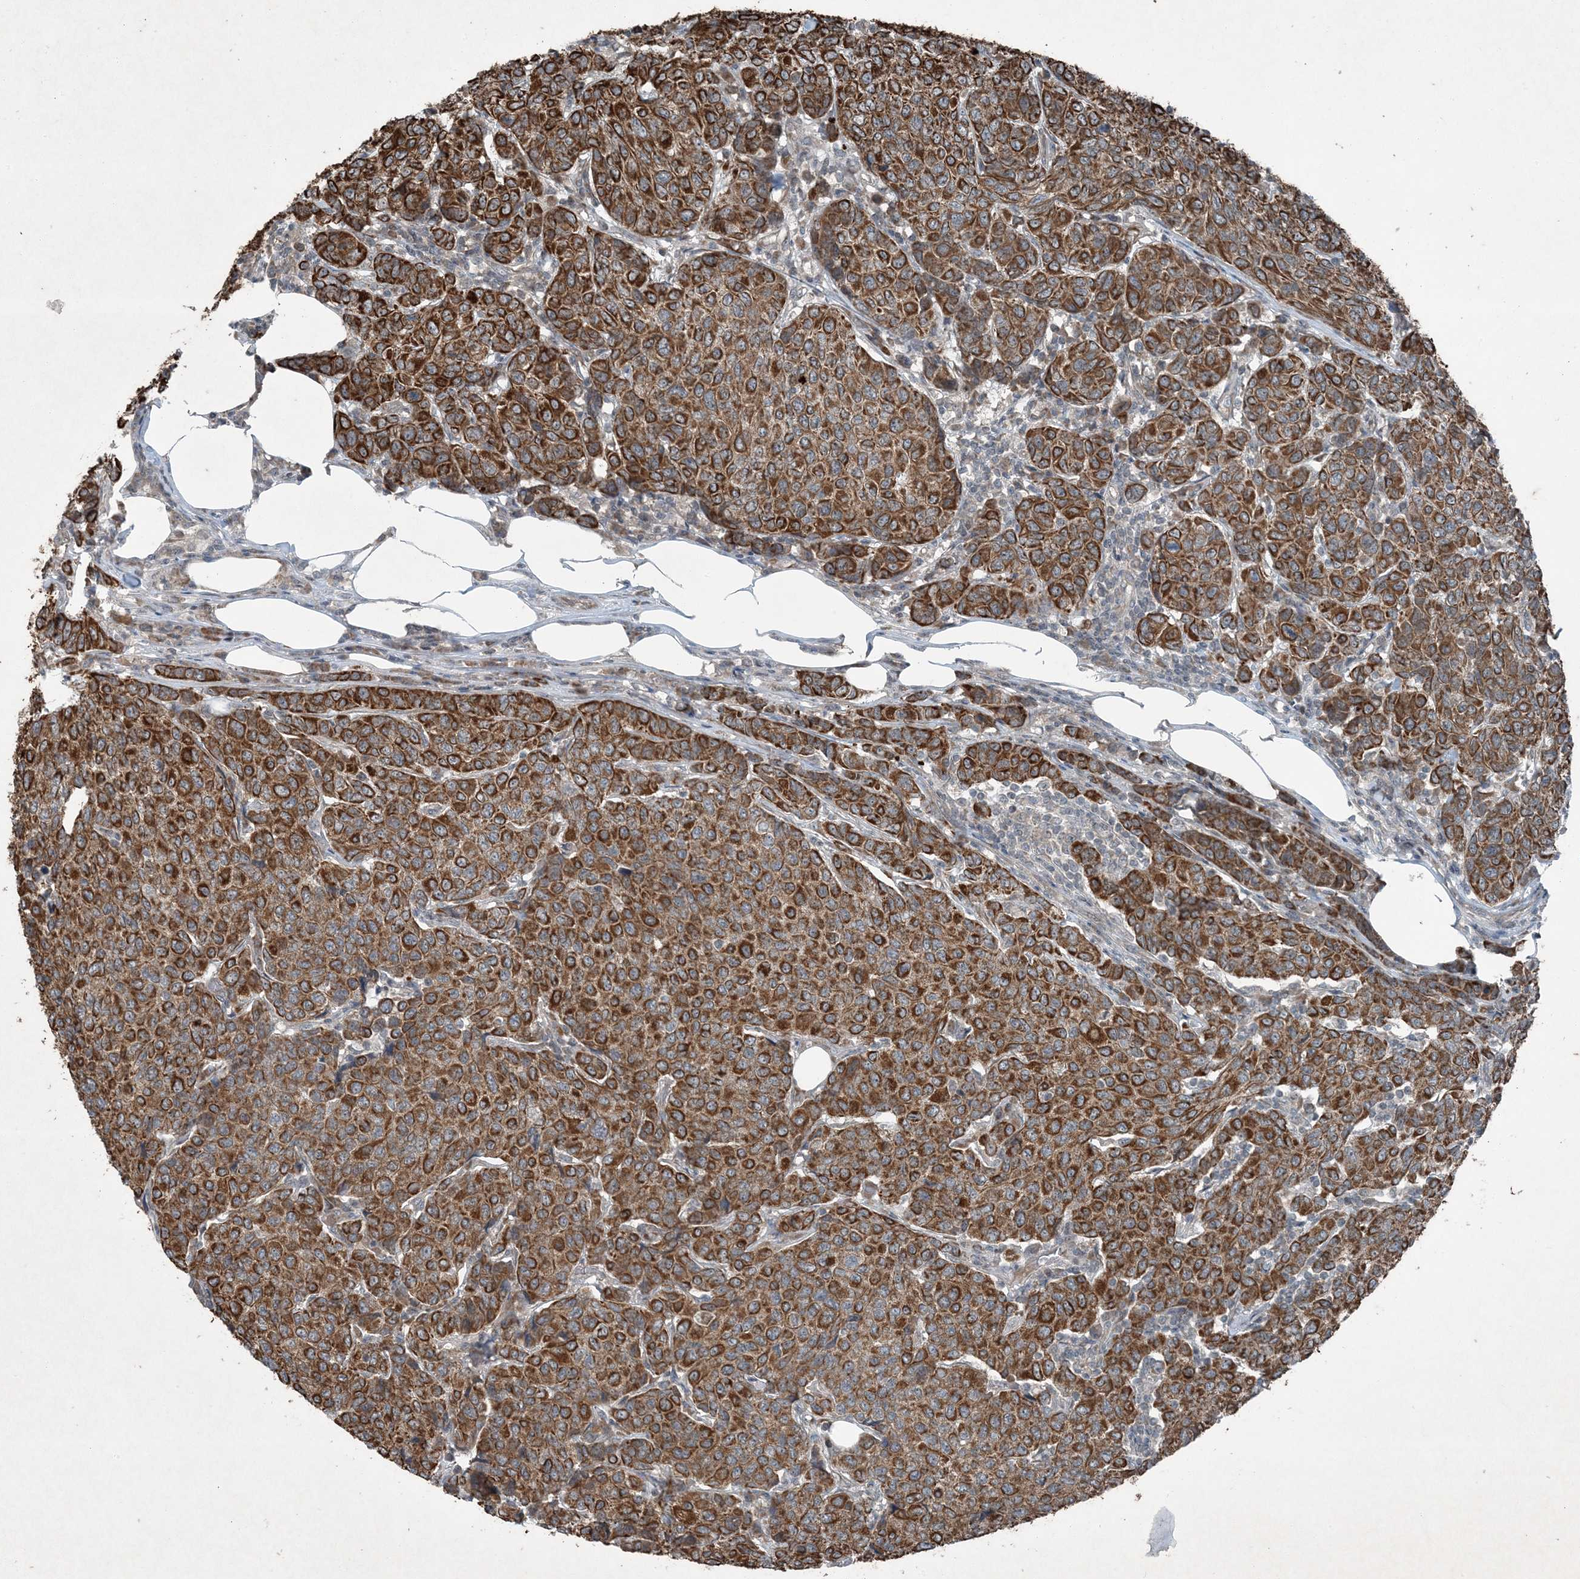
{"staining": {"intensity": "strong", "quantity": ">75%", "location": "cytoplasmic/membranous"}, "tissue": "breast cancer", "cell_type": "Tumor cells", "image_type": "cancer", "snomed": [{"axis": "morphology", "description": "Duct carcinoma"}, {"axis": "topography", "description": "Breast"}], "caption": "Immunohistochemical staining of breast intraductal carcinoma displays high levels of strong cytoplasmic/membranous protein positivity in about >75% of tumor cells.", "gene": "PC", "patient": {"sex": "female", "age": 55}}